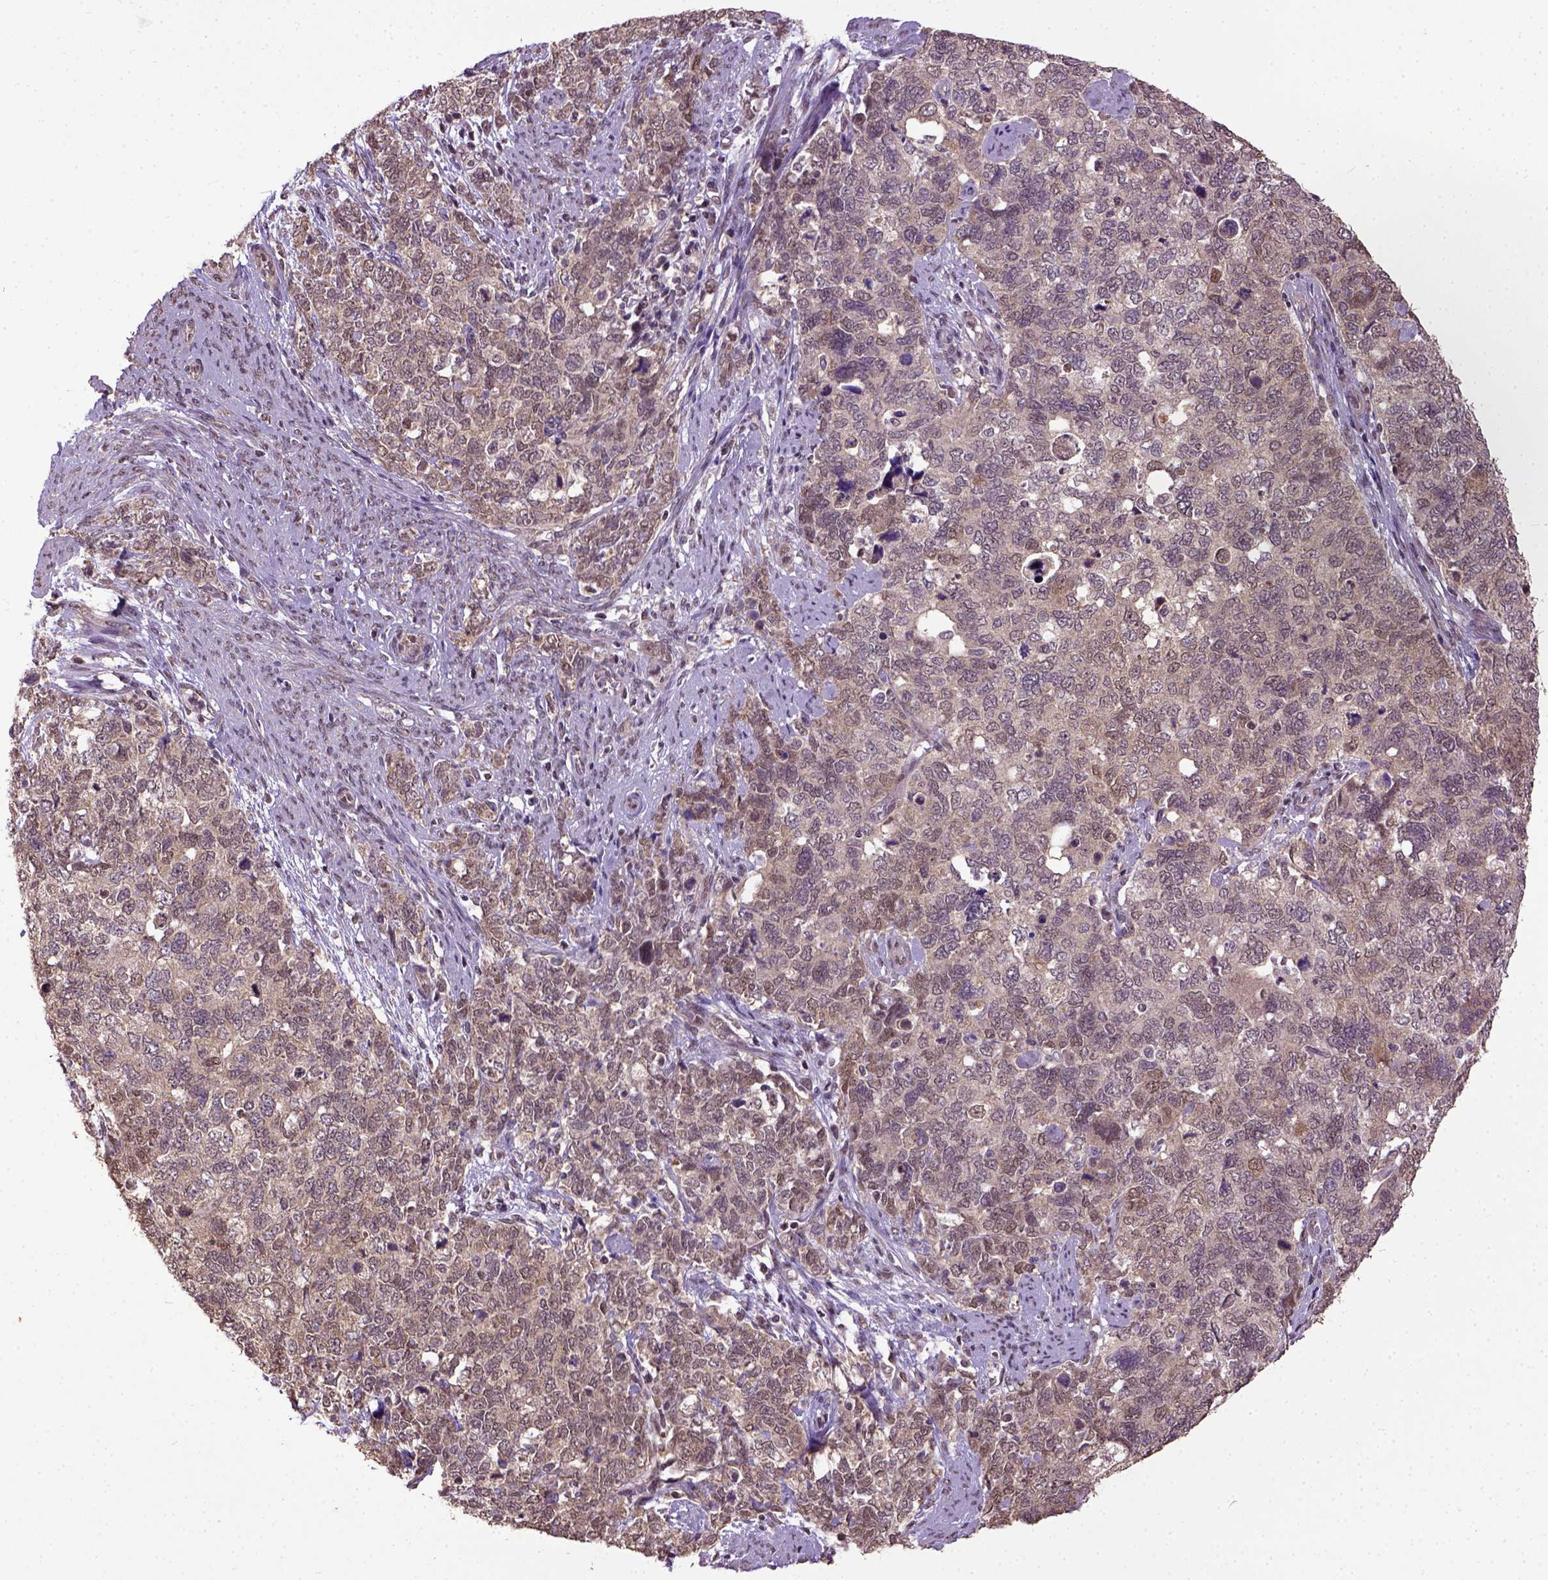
{"staining": {"intensity": "moderate", "quantity": "<25%", "location": "cytoplasmic/membranous"}, "tissue": "cervical cancer", "cell_type": "Tumor cells", "image_type": "cancer", "snomed": [{"axis": "morphology", "description": "Squamous cell carcinoma, NOS"}, {"axis": "topography", "description": "Cervix"}], "caption": "About <25% of tumor cells in human cervical cancer reveal moderate cytoplasmic/membranous protein staining as visualized by brown immunohistochemical staining.", "gene": "UBA3", "patient": {"sex": "female", "age": 63}}